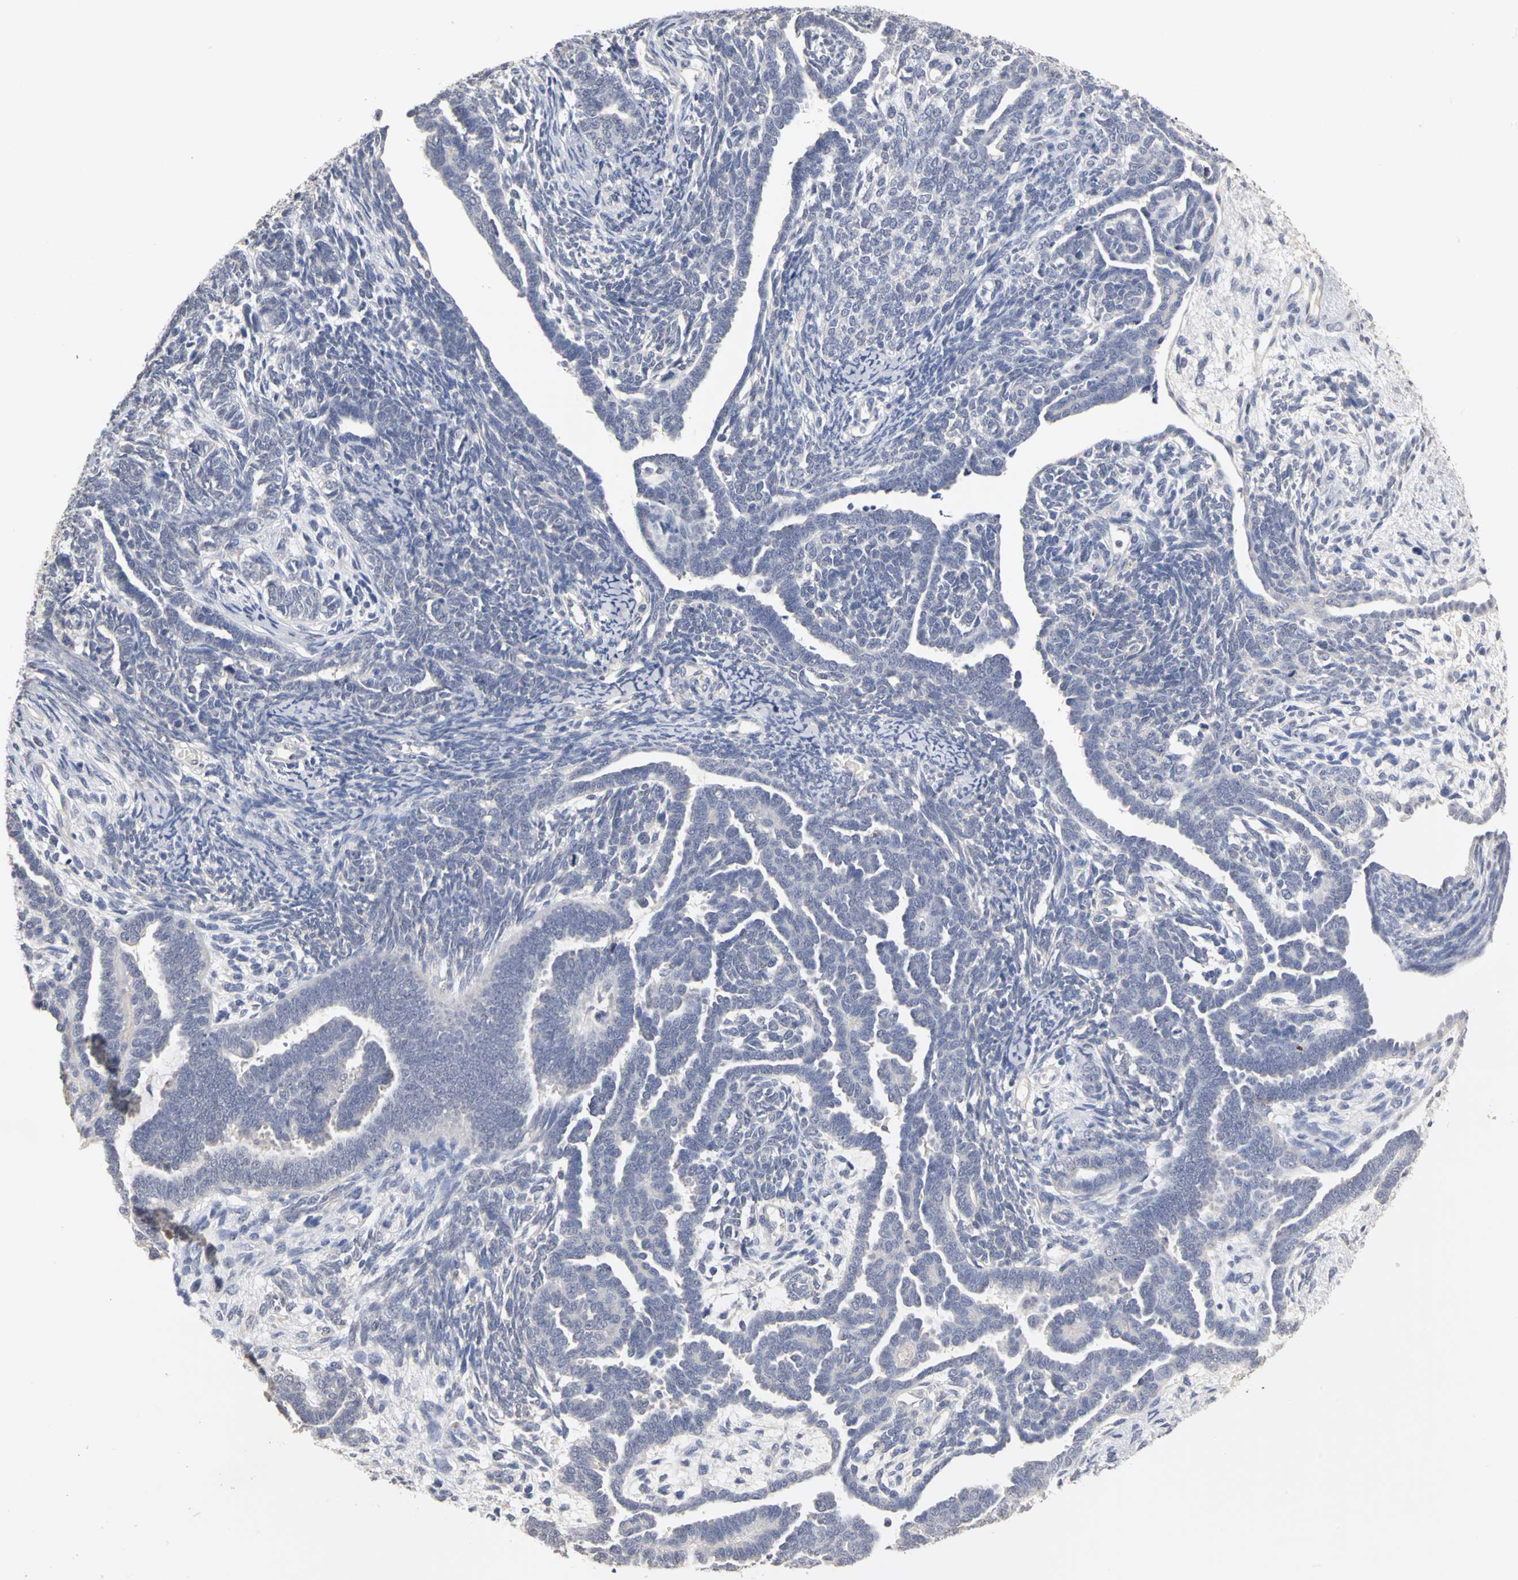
{"staining": {"intensity": "negative", "quantity": "none", "location": "none"}, "tissue": "endometrial cancer", "cell_type": "Tumor cells", "image_type": "cancer", "snomed": [{"axis": "morphology", "description": "Neoplasm, malignant, NOS"}, {"axis": "topography", "description": "Endometrium"}], "caption": "A histopathology image of endometrial cancer (malignant neoplasm) stained for a protein exhibits no brown staining in tumor cells. Nuclei are stained in blue.", "gene": "PGR", "patient": {"sex": "female", "age": 74}}